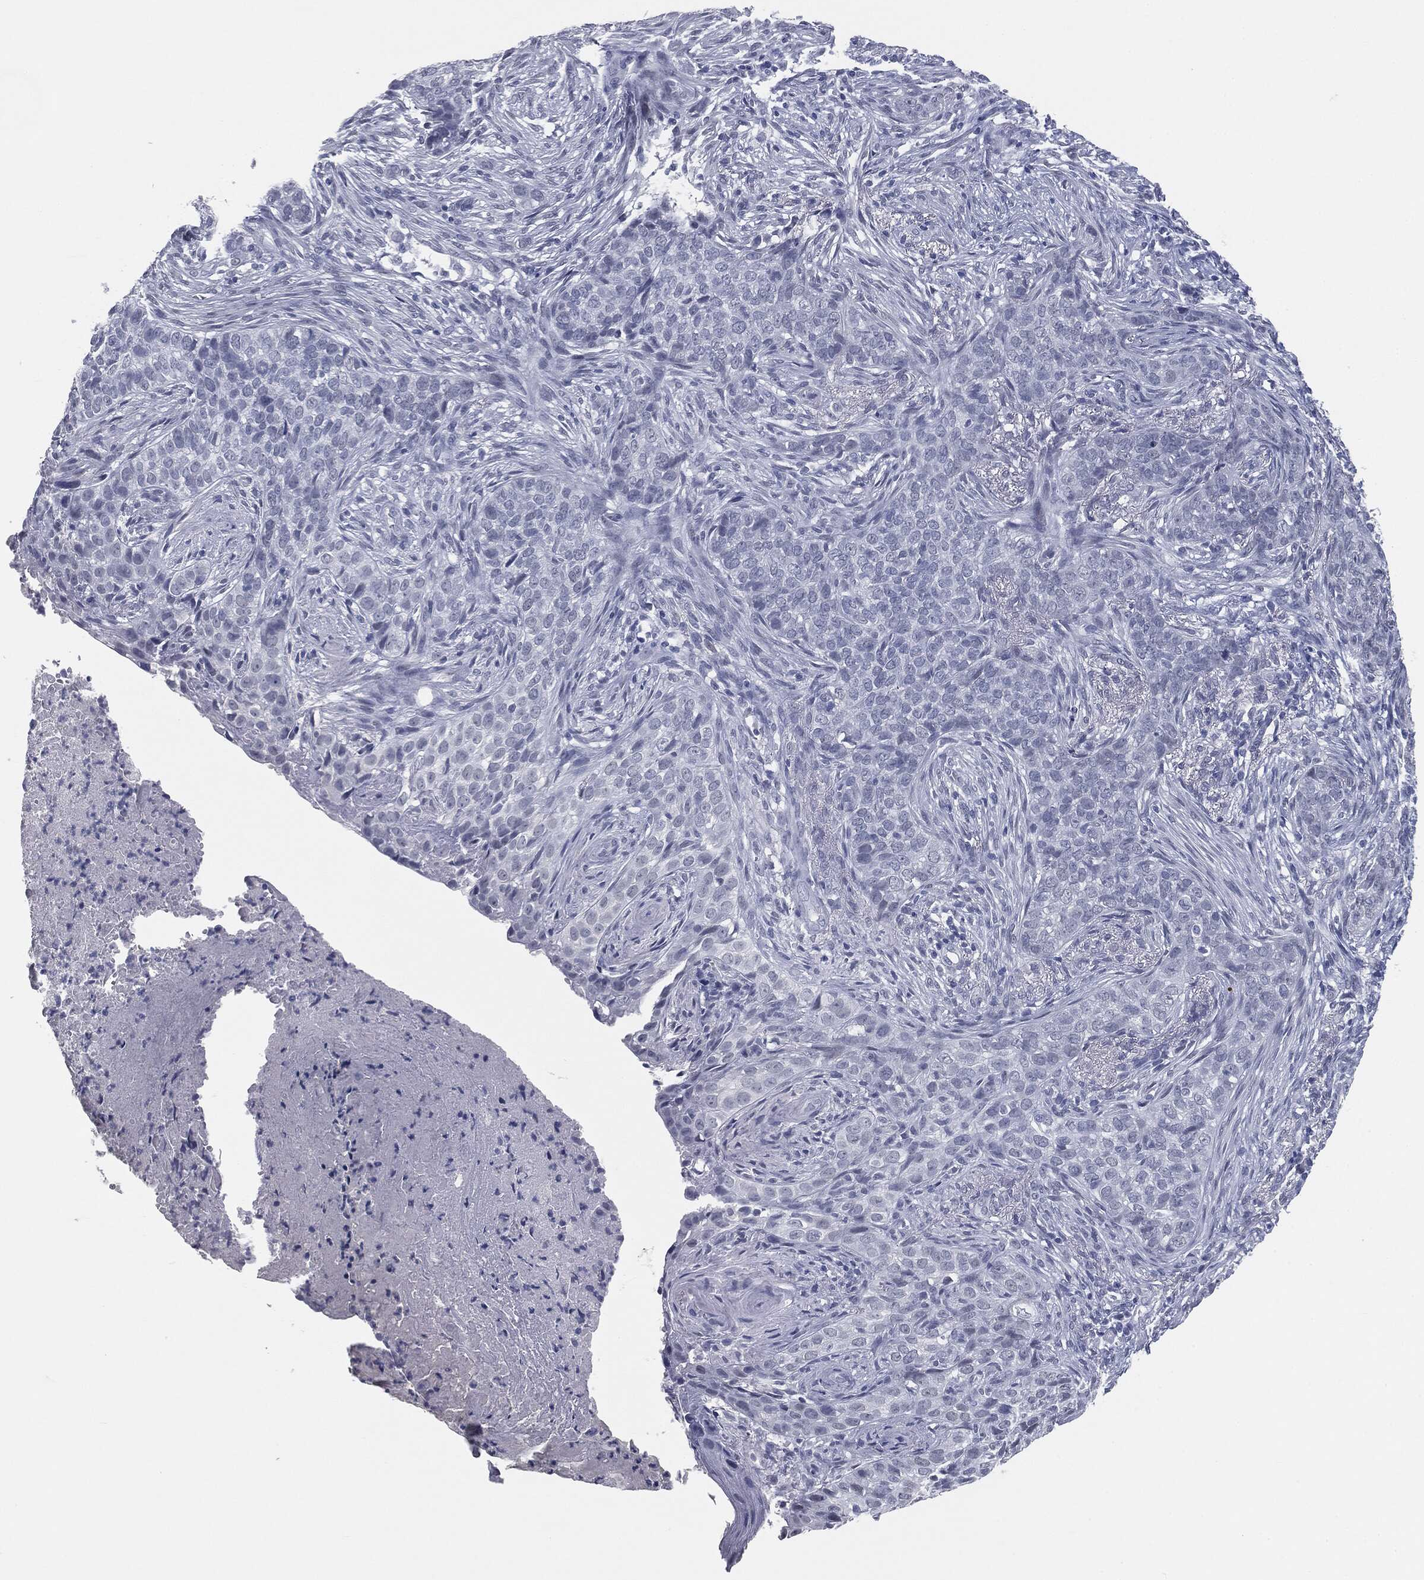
{"staining": {"intensity": "negative", "quantity": "none", "location": "none"}, "tissue": "skin cancer", "cell_type": "Tumor cells", "image_type": "cancer", "snomed": [{"axis": "morphology", "description": "Squamous cell carcinoma, NOS"}, {"axis": "topography", "description": "Skin"}], "caption": "Tumor cells are negative for protein expression in human squamous cell carcinoma (skin).", "gene": "PRAME", "patient": {"sex": "male", "age": 88}}